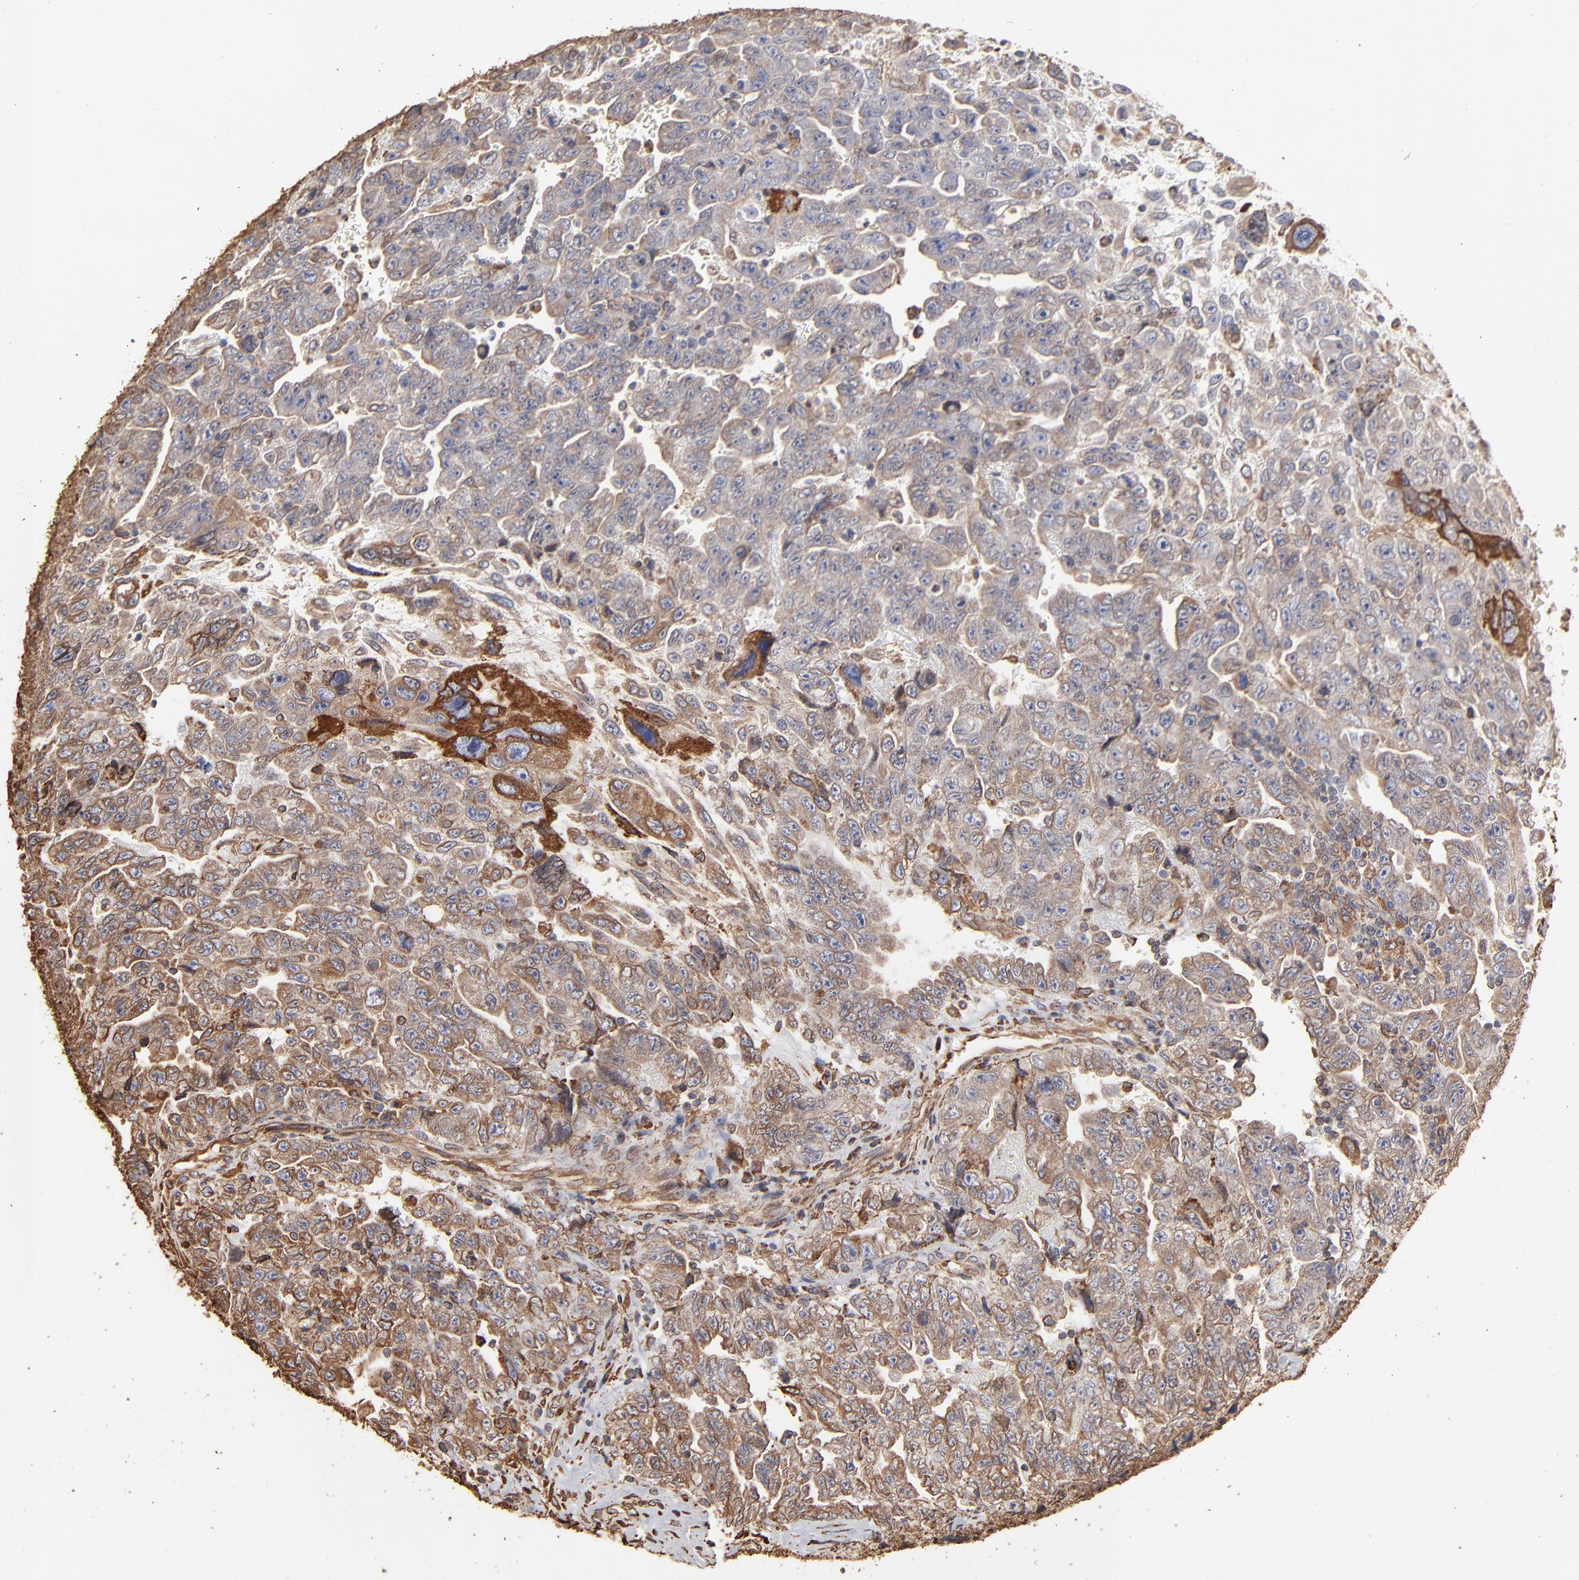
{"staining": {"intensity": "moderate", "quantity": ">75%", "location": "cytoplasmic/membranous"}, "tissue": "testis cancer", "cell_type": "Tumor cells", "image_type": "cancer", "snomed": [{"axis": "morphology", "description": "Carcinoma, Embryonal, NOS"}, {"axis": "topography", "description": "Testis"}], "caption": "About >75% of tumor cells in testis embryonal carcinoma exhibit moderate cytoplasmic/membranous protein positivity as visualized by brown immunohistochemical staining.", "gene": "PDIA3", "patient": {"sex": "male", "age": 28}}